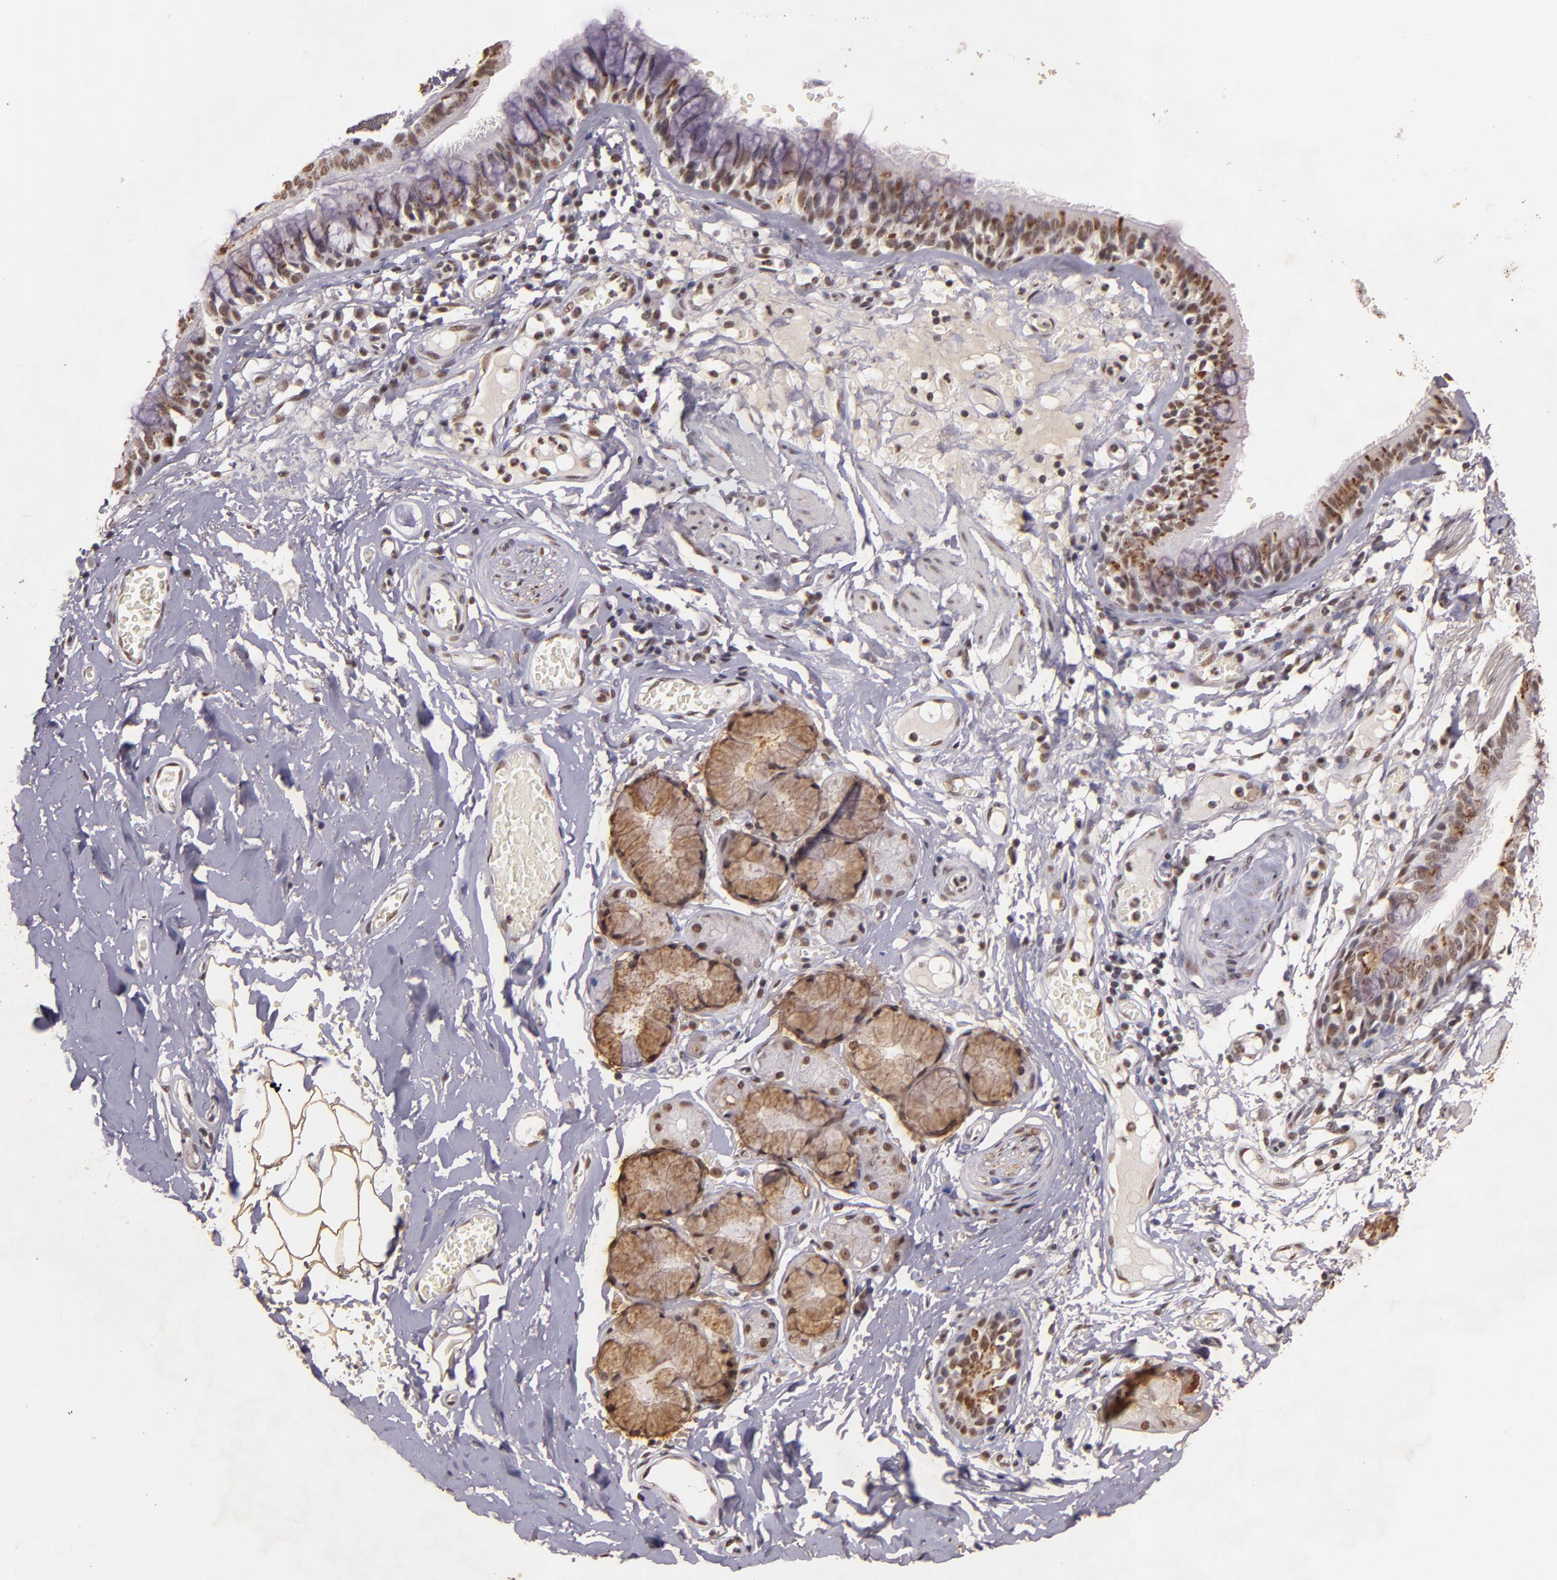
{"staining": {"intensity": "moderate", "quantity": "25%-75%", "location": "cytoplasmic/membranous,nuclear"}, "tissue": "bronchus", "cell_type": "Respiratory epithelial cells", "image_type": "normal", "snomed": [{"axis": "morphology", "description": "Normal tissue, NOS"}, {"axis": "topography", "description": "Bronchus"}, {"axis": "topography", "description": "Lung"}], "caption": "Bronchus stained for a protein (brown) exhibits moderate cytoplasmic/membranous,nuclear positive expression in about 25%-75% of respiratory epithelial cells.", "gene": "CBX3", "patient": {"sex": "female", "age": 56}}